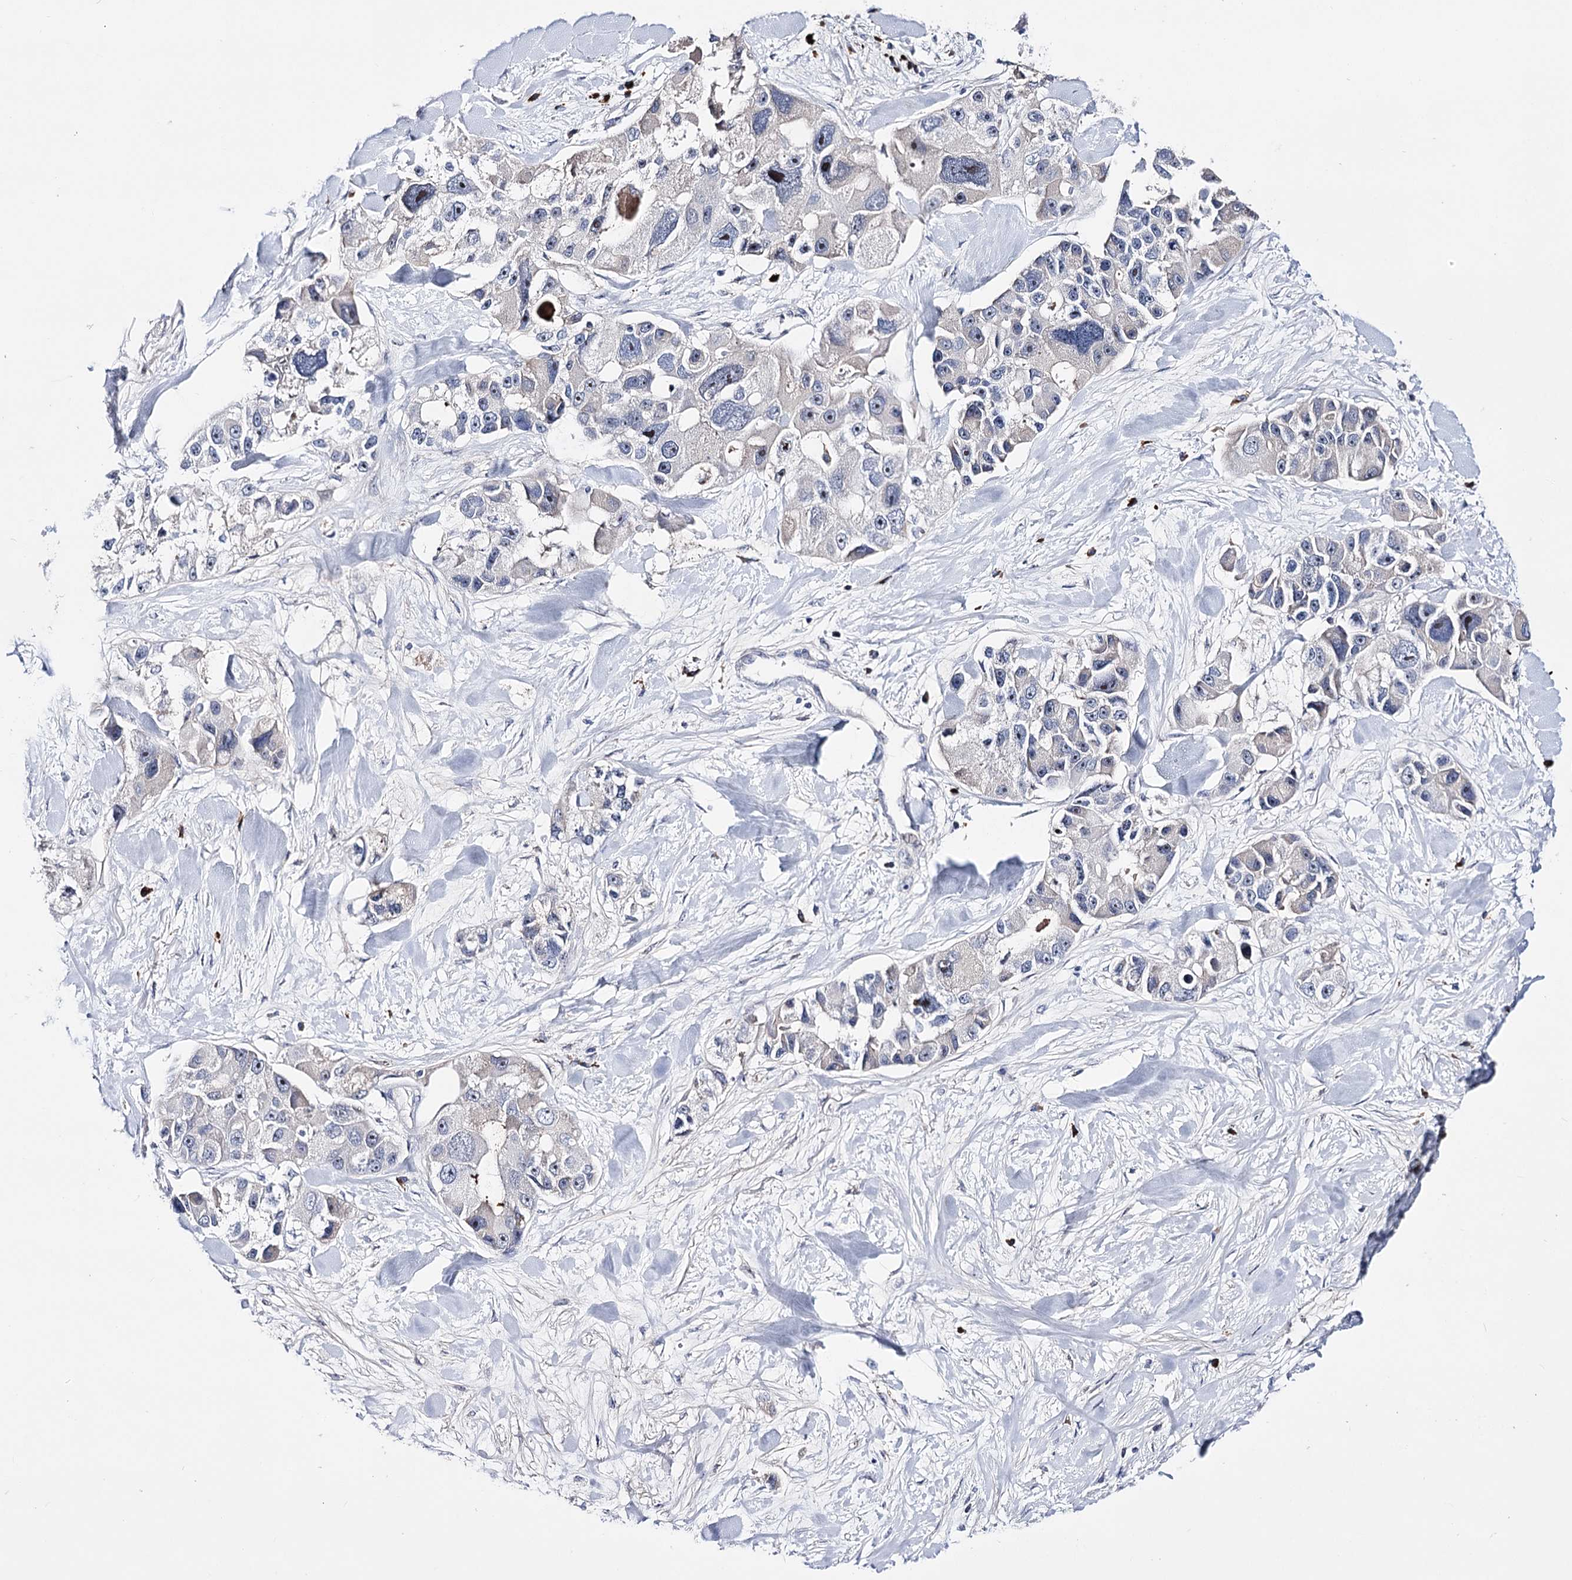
{"staining": {"intensity": "negative", "quantity": "none", "location": "none"}, "tissue": "lung cancer", "cell_type": "Tumor cells", "image_type": "cancer", "snomed": [{"axis": "morphology", "description": "Adenocarcinoma, NOS"}, {"axis": "topography", "description": "Lung"}], "caption": "A histopathology image of human lung adenocarcinoma is negative for staining in tumor cells.", "gene": "PCGF5", "patient": {"sex": "female", "age": 54}}